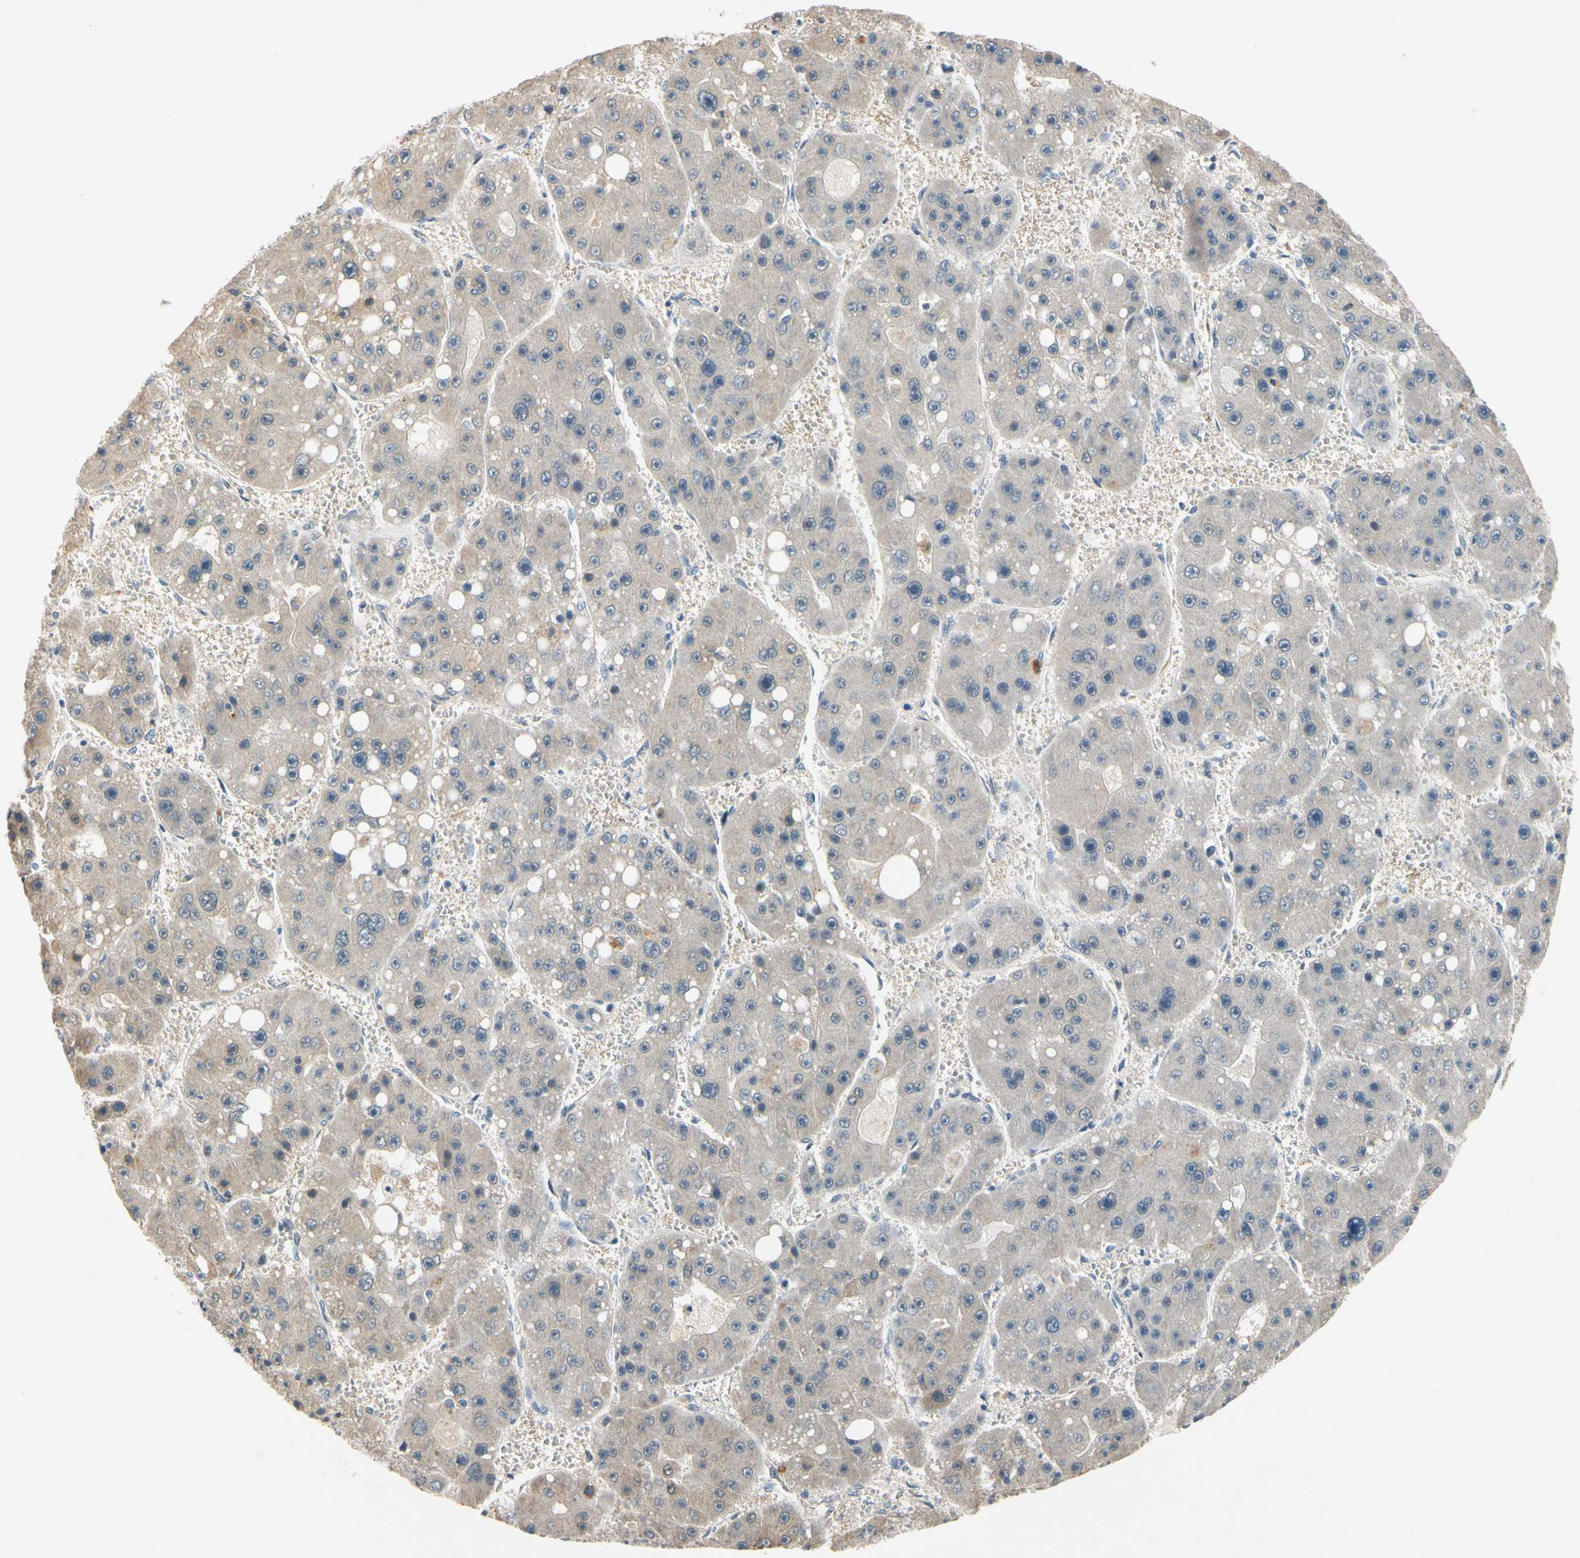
{"staining": {"intensity": "weak", "quantity": ">75%", "location": "cytoplasmic/membranous"}, "tissue": "liver cancer", "cell_type": "Tumor cells", "image_type": "cancer", "snomed": [{"axis": "morphology", "description": "Carcinoma, Hepatocellular, NOS"}, {"axis": "topography", "description": "Liver"}], "caption": "Immunohistochemistry (IHC) of human hepatocellular carcinoma (liver) exhibits low levels of weak cytoplasmic/membranous staining in approximately >75% of tumor cells.", "gene": "SLC27A6", "patient": {"sex": "female", "age": 61}}